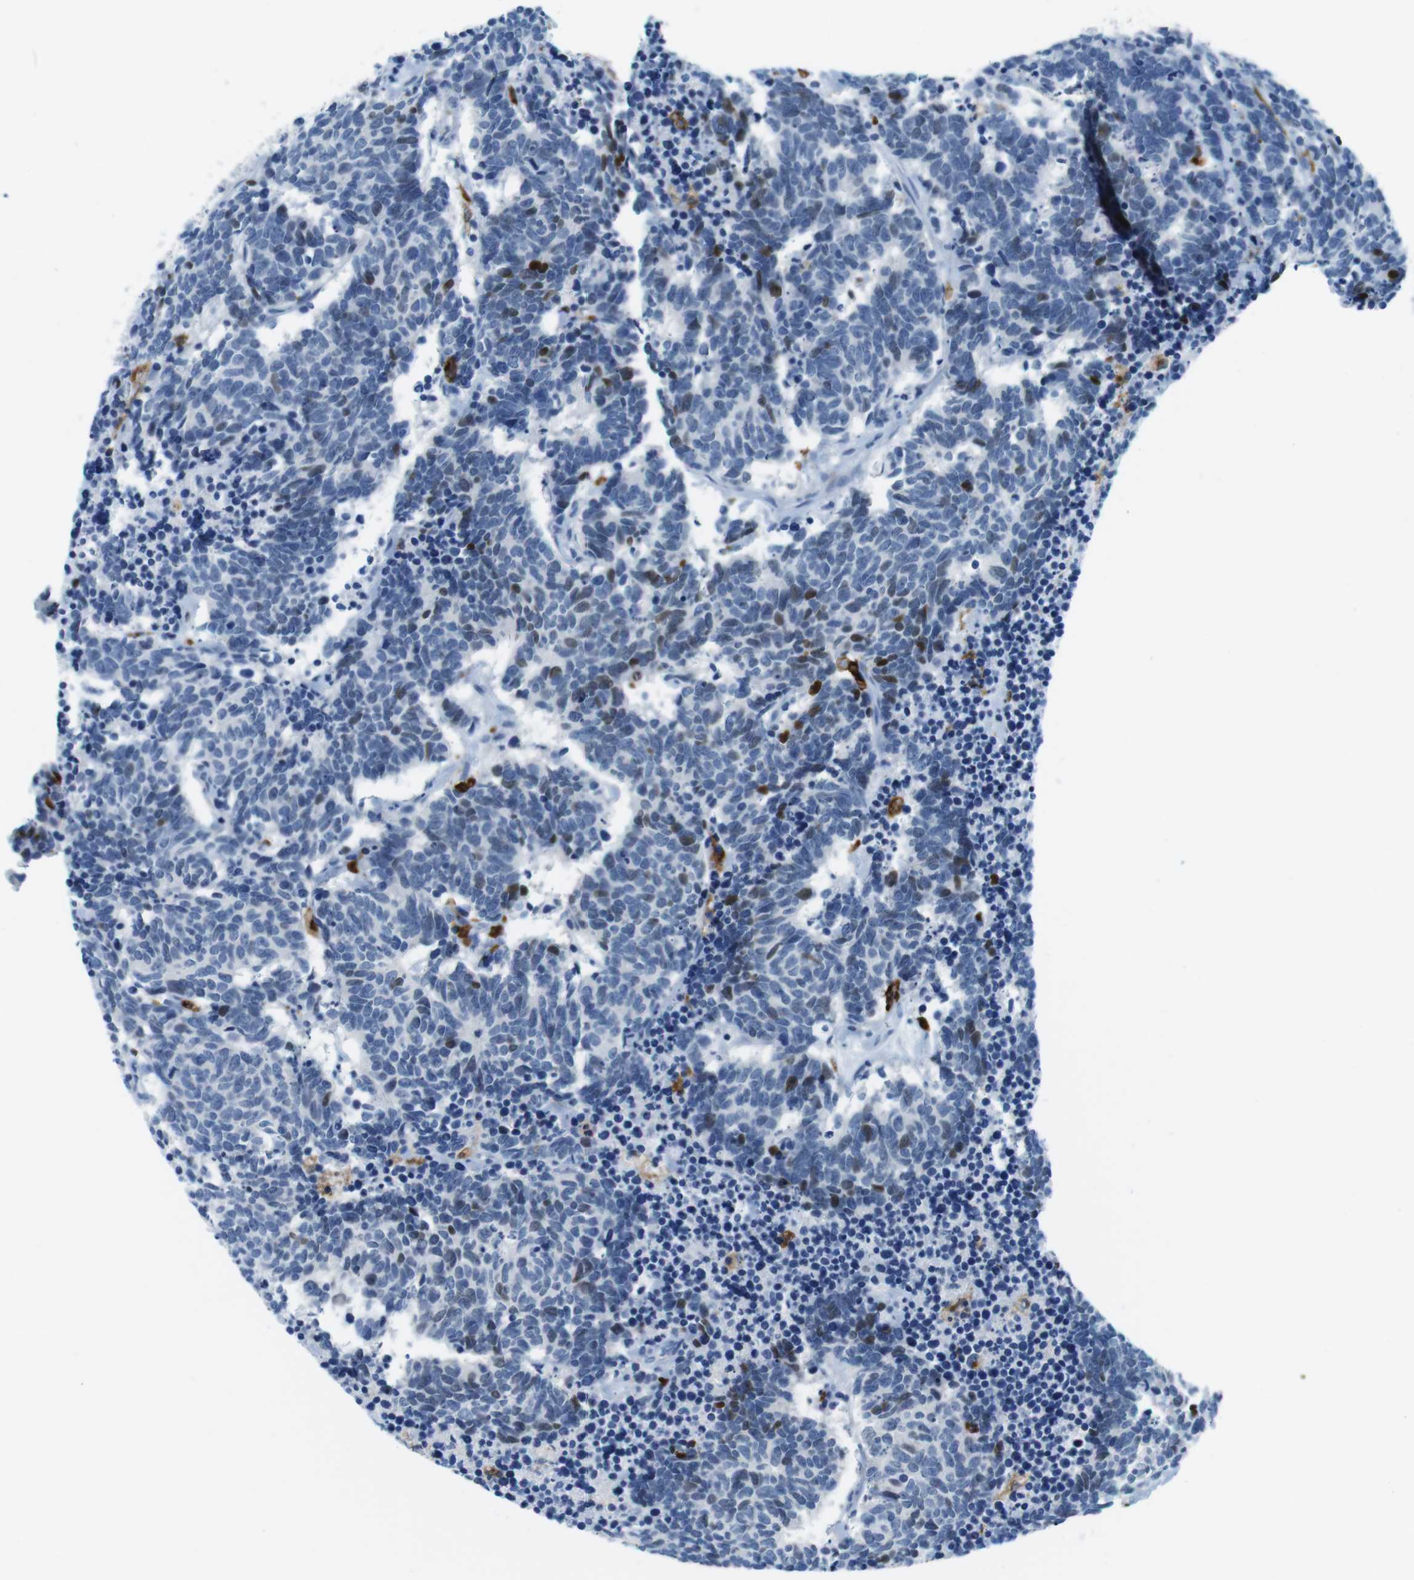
{"staining": {"intensity": "negative", "quantity": "none", "location": "none"}, "tissue": "carcinoid", "cell_type": "Tumor cells", "image_type": "cancer", "snomed": [{"axis": "morphology", "description": "Carcinoma, NOS"}, {"axis": "morphology", "description": "Carcinoid, malignant, NOS"}, {"axis": "topography", "description": "Urinary bladder"}], "caption": "An immunohistochemistry (IHC) photomicrograph of carcinoma is shown. There is no staining in tumor cells of carcinoma.", "gene": "CIITA", "patient": {"sex": "male", "age": 57}}